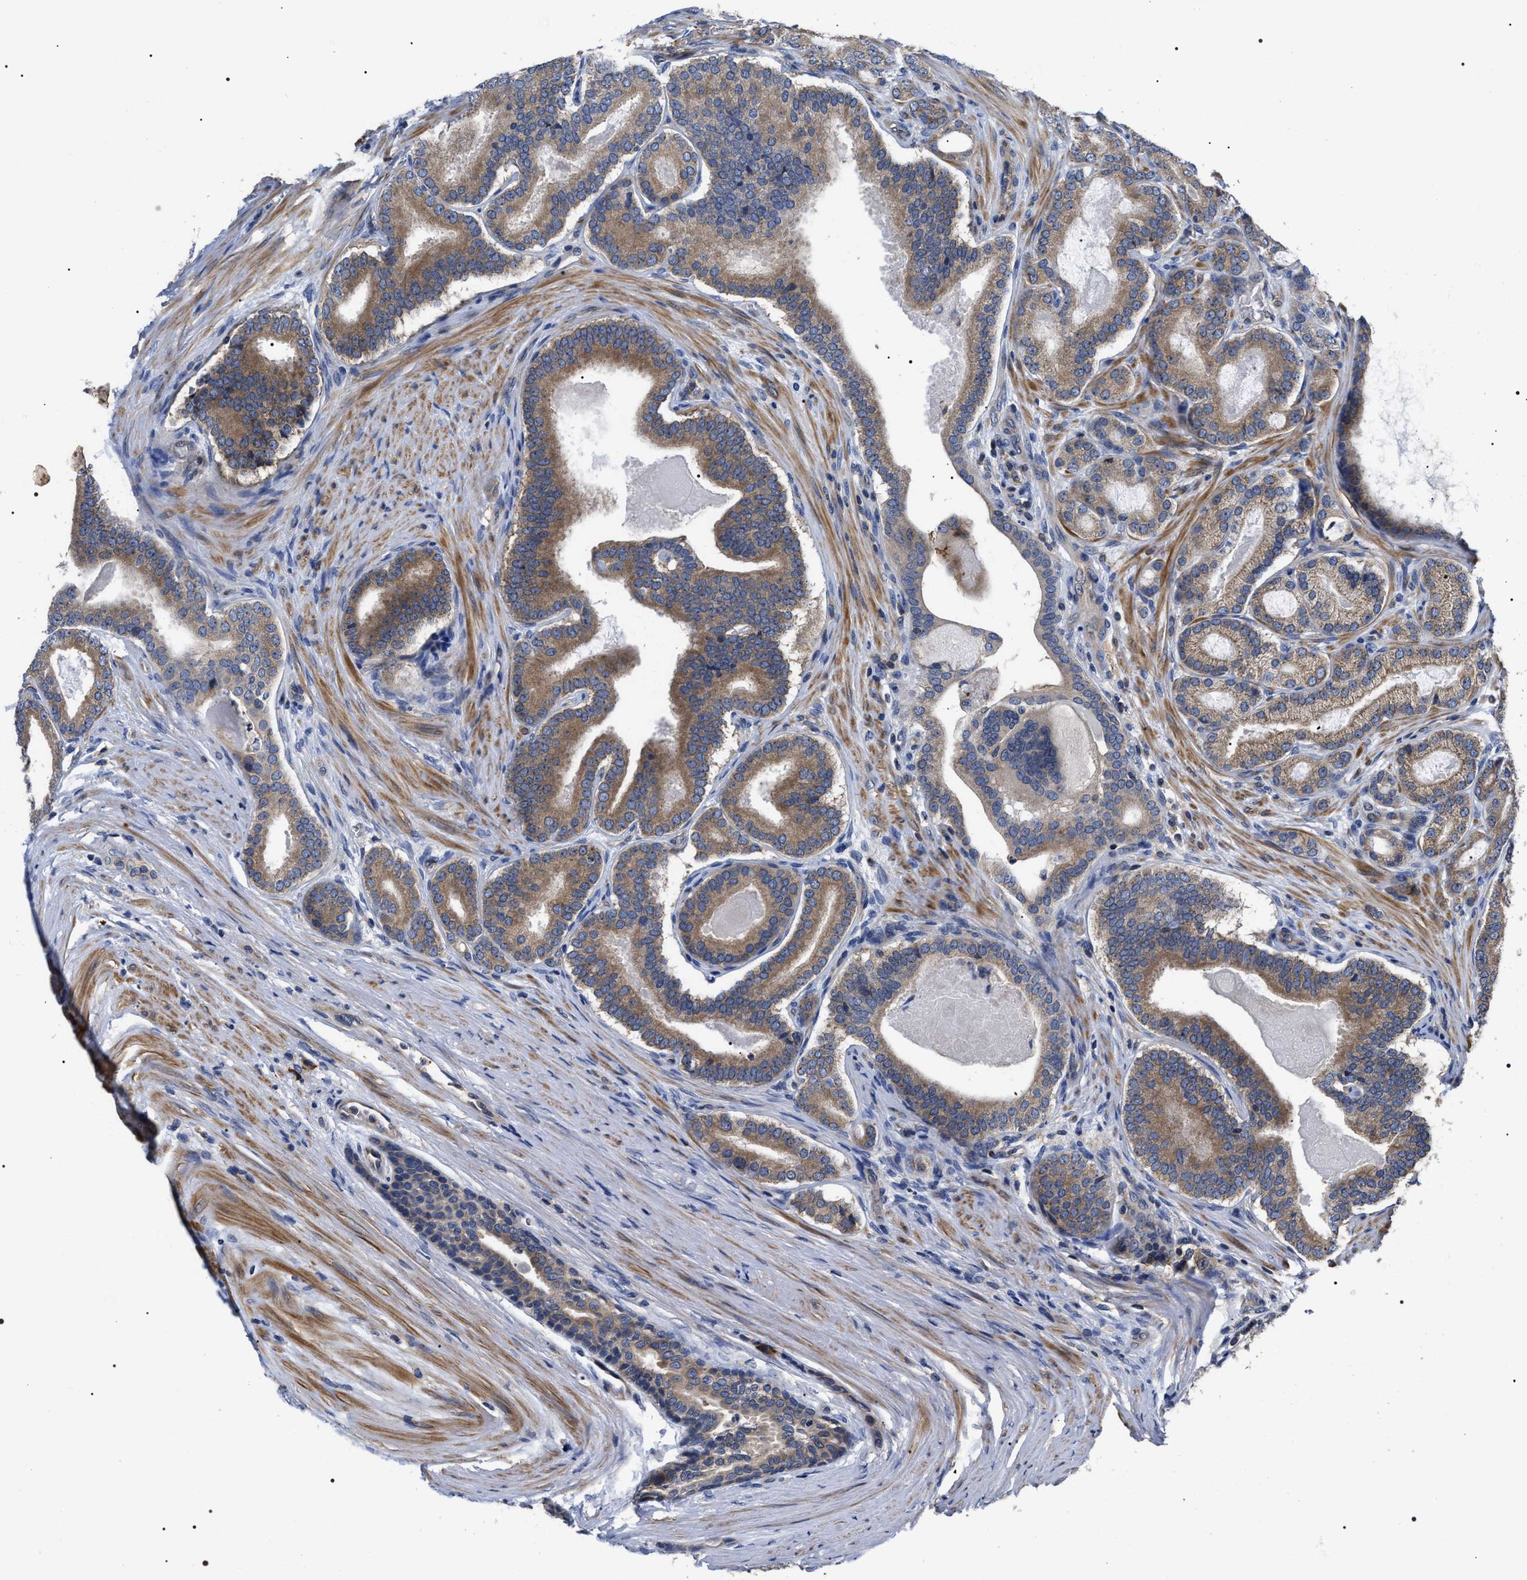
{"staining": {"intensity": "moderate", "quantity": ">75%", "location": "cytoplasmic/membranous"}, "tissue": "prostate cancer", "cell_type": "Tumor cells", "image_type": "cancer", "snomed": [{"axis": "morphology", "description": "Adenocarcinoma, High grade"}, {"axis": "topography", "description": "Prostate"}], "caption": "Prostate cancer (adenocarcinoma (high-grade)) stained with a protein marker shows moderate staining in tumor cells.", "gene": "MIS18A", "patient": {"sex": "male", "age": 60}}